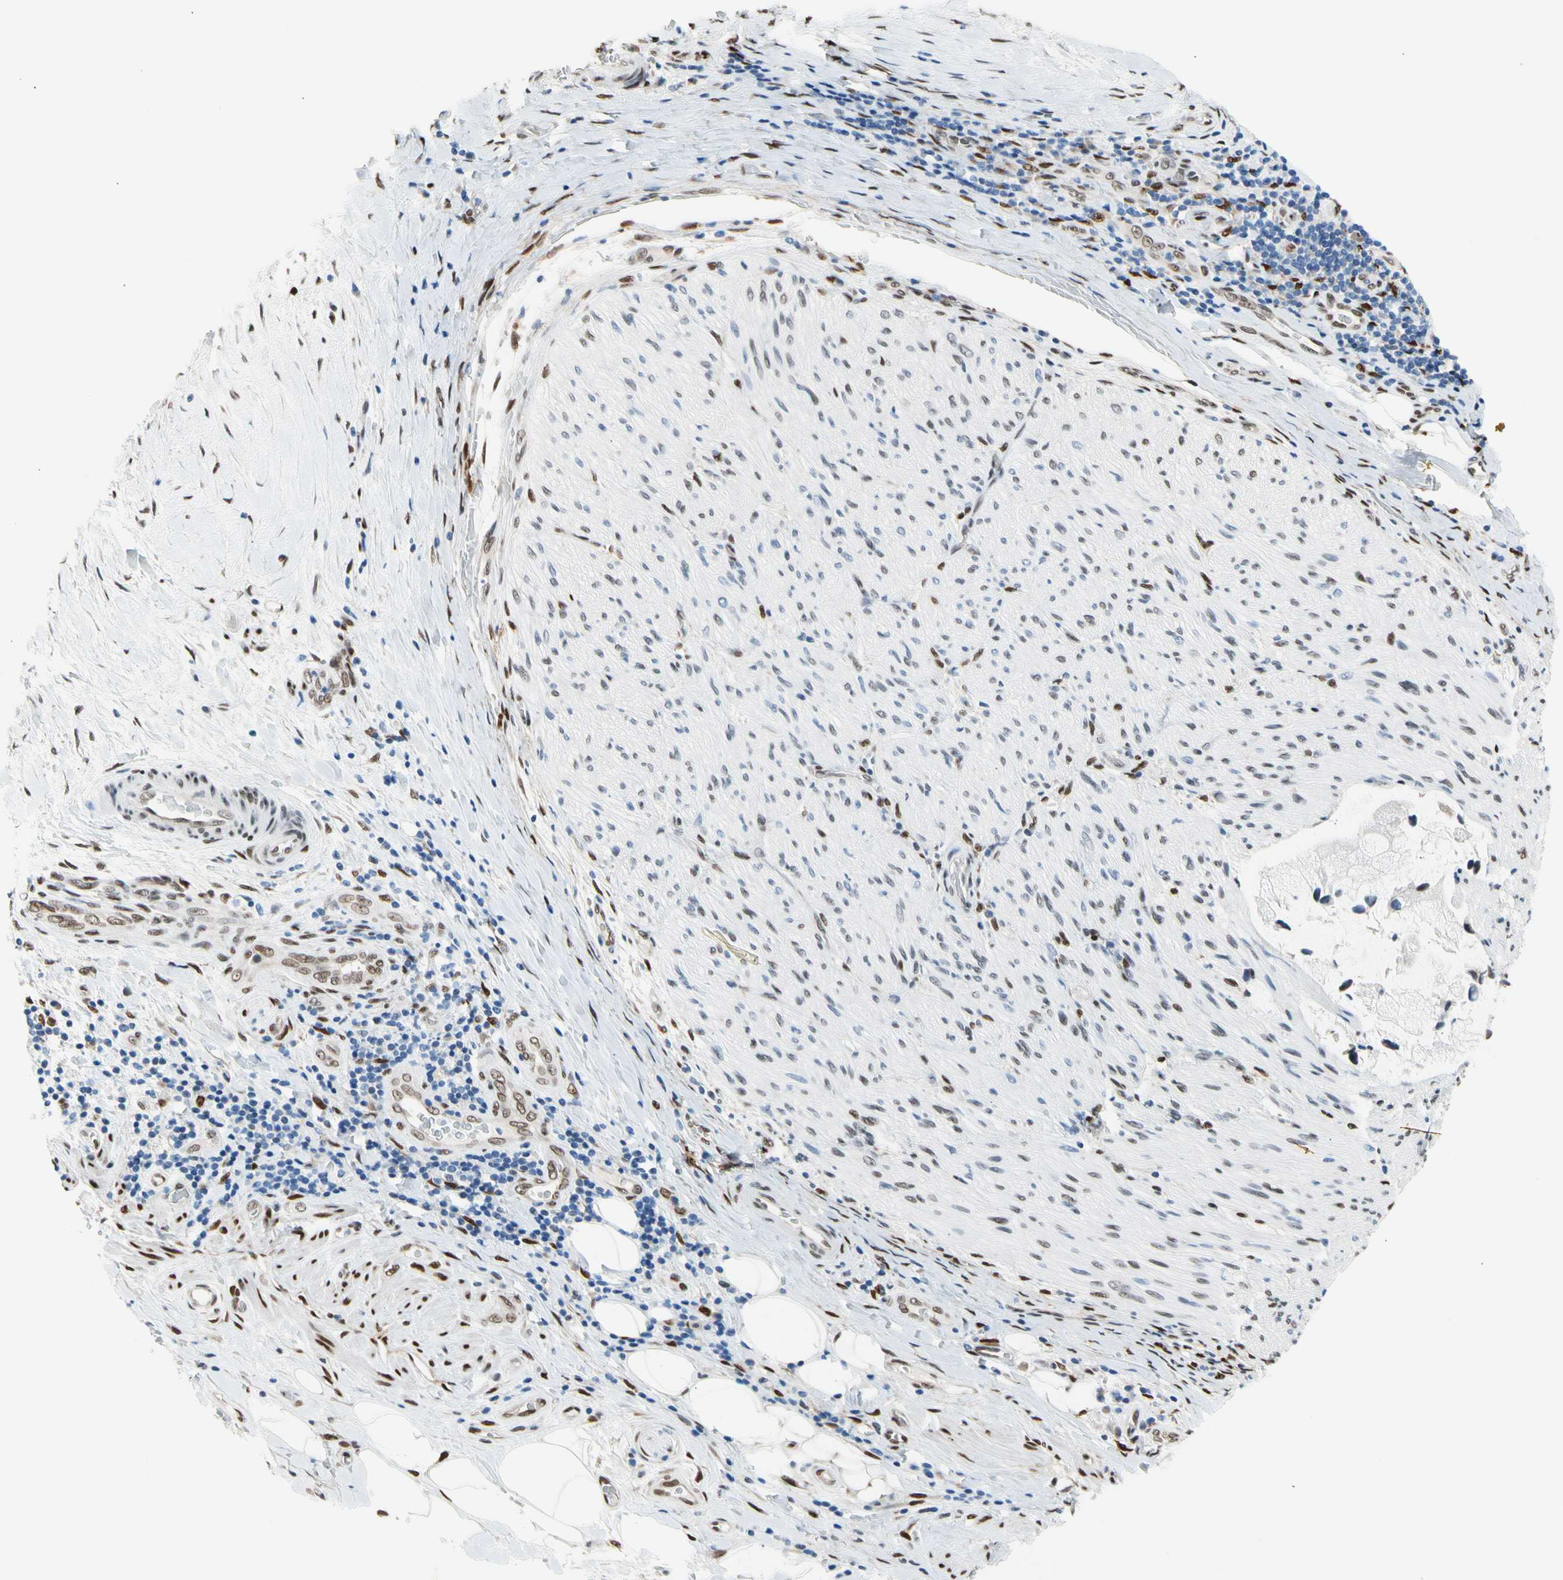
{"staining": {"intensity": "weak", "quantity": ">75%", "location": "nuclear"}, "tissue": "liver cancer", "cell_type": "Tumor cells", "image_type": "cancer", "snomed": [{"axis": "morphology", "description": "Normal tissue, NOS"}, {"axis": "morphology", "description": "Cholangiocarcinoma"}, {"axis": "topography", "description": "Liver"}, {"axis": "topography", "description": "Peripheral nerve tissue"}], "caption": "Human liver cholangiocarcinoma stained for a protein (brown) displays weak nuclear positive staining in approximately >75% of tumor cells.", "gene": "NFIA", "patient": {"sex": "male", "age": 50}}